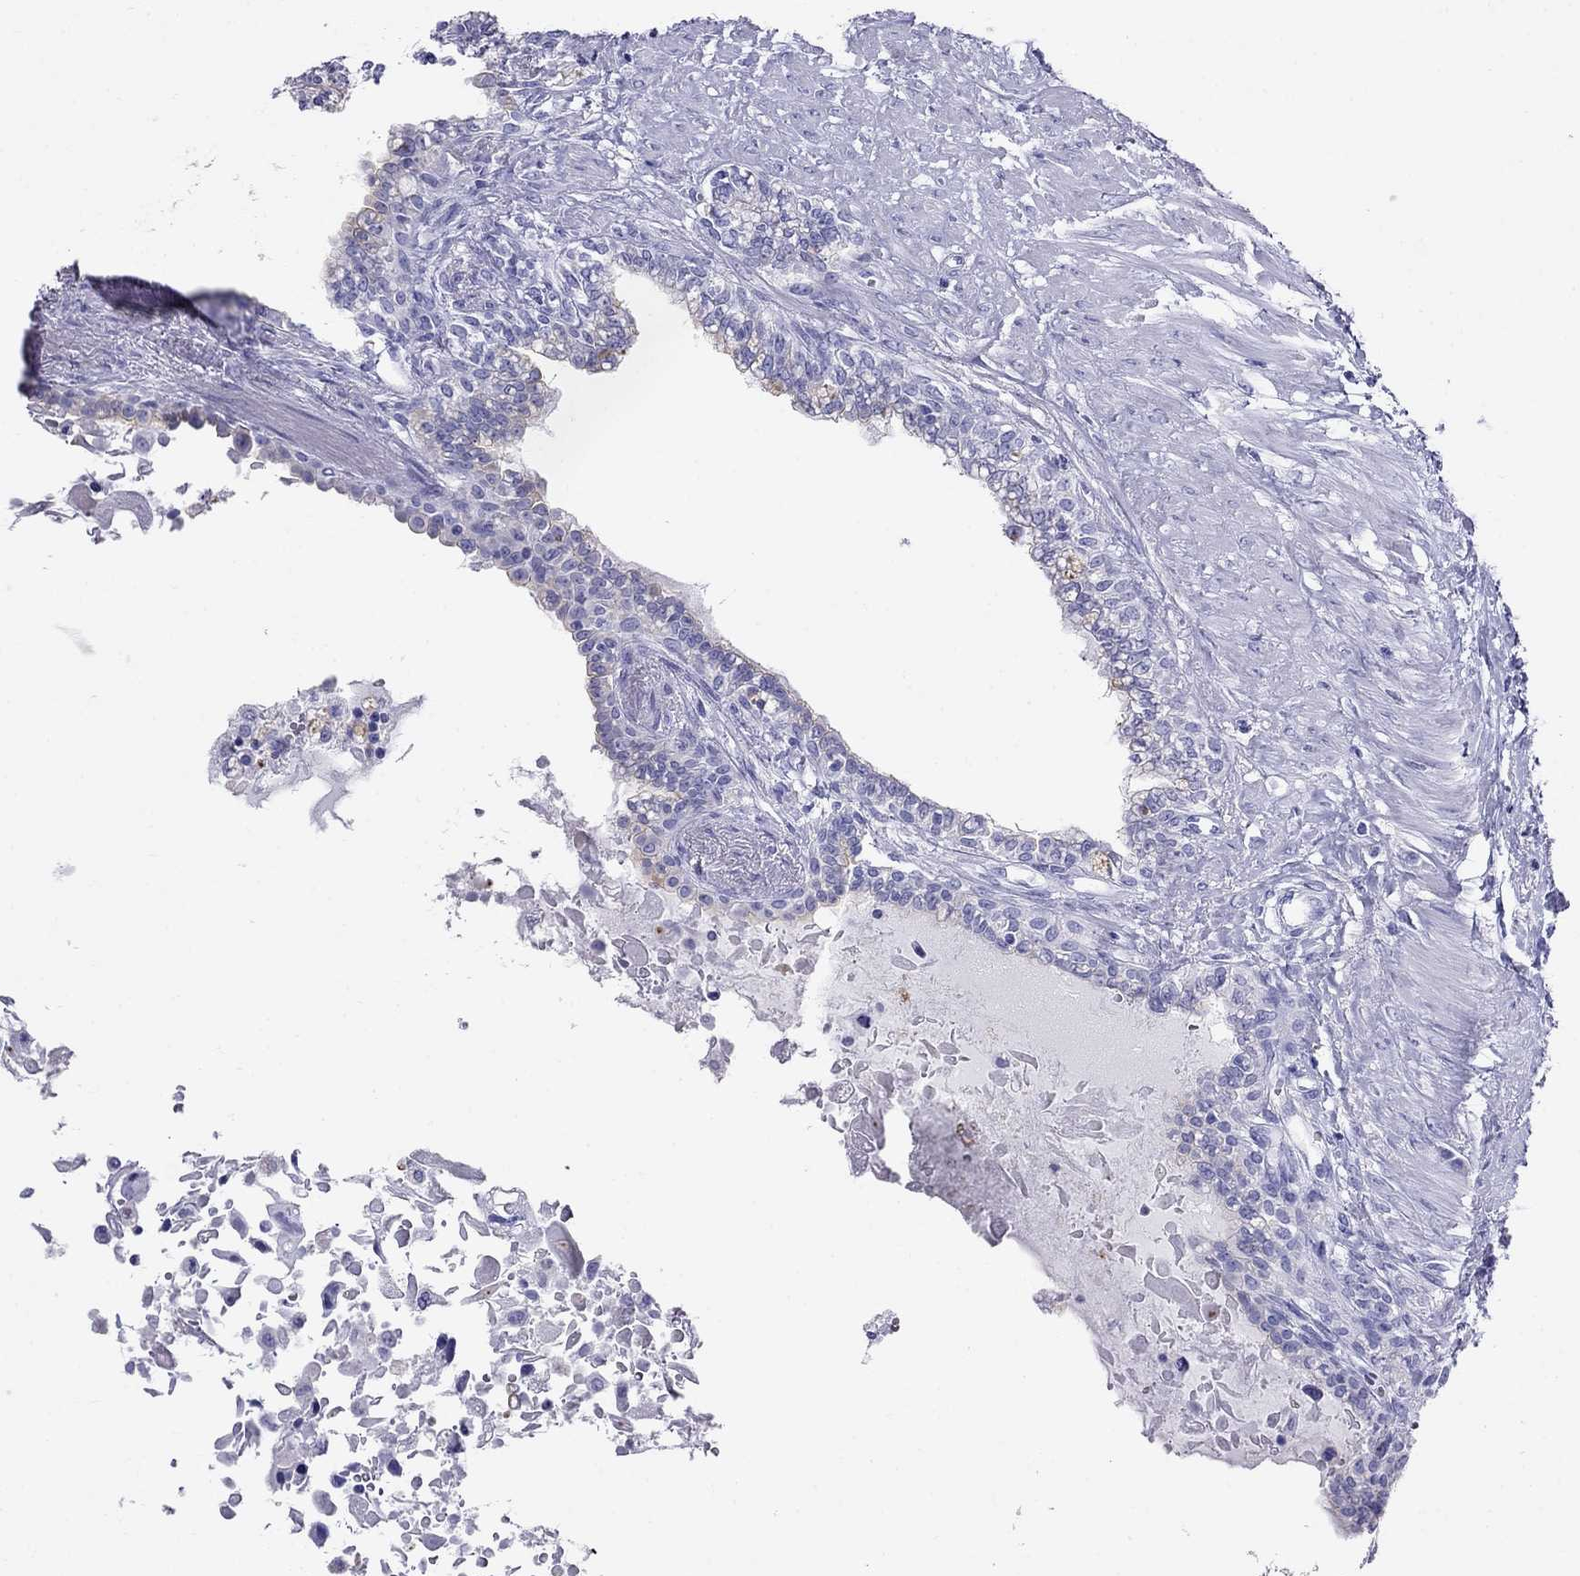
{"staining": {"intensity": "negative", "quantity": "none", "location": "none"}, "tissue": "seminal vesicle", "cell_type": "Glandular cells", "image_type": "normal", "snomed": [{"axis": "morphology", "description": "Normal tissue, NOS"}, {"axis": "morphology", "description": "Urothelial carcinoma, NOS"}, {"axis": "topography", "description": "Urinary bladder"}, {"axis": "topography", "description": "Seminal veicle"}], "caption": "DAB immunohistochemical staining of benign human seminal vesicle shows no significant positivity in glandular cells.", "gene": "MC5R", "patient": {"sex": "male", "age": 76}}